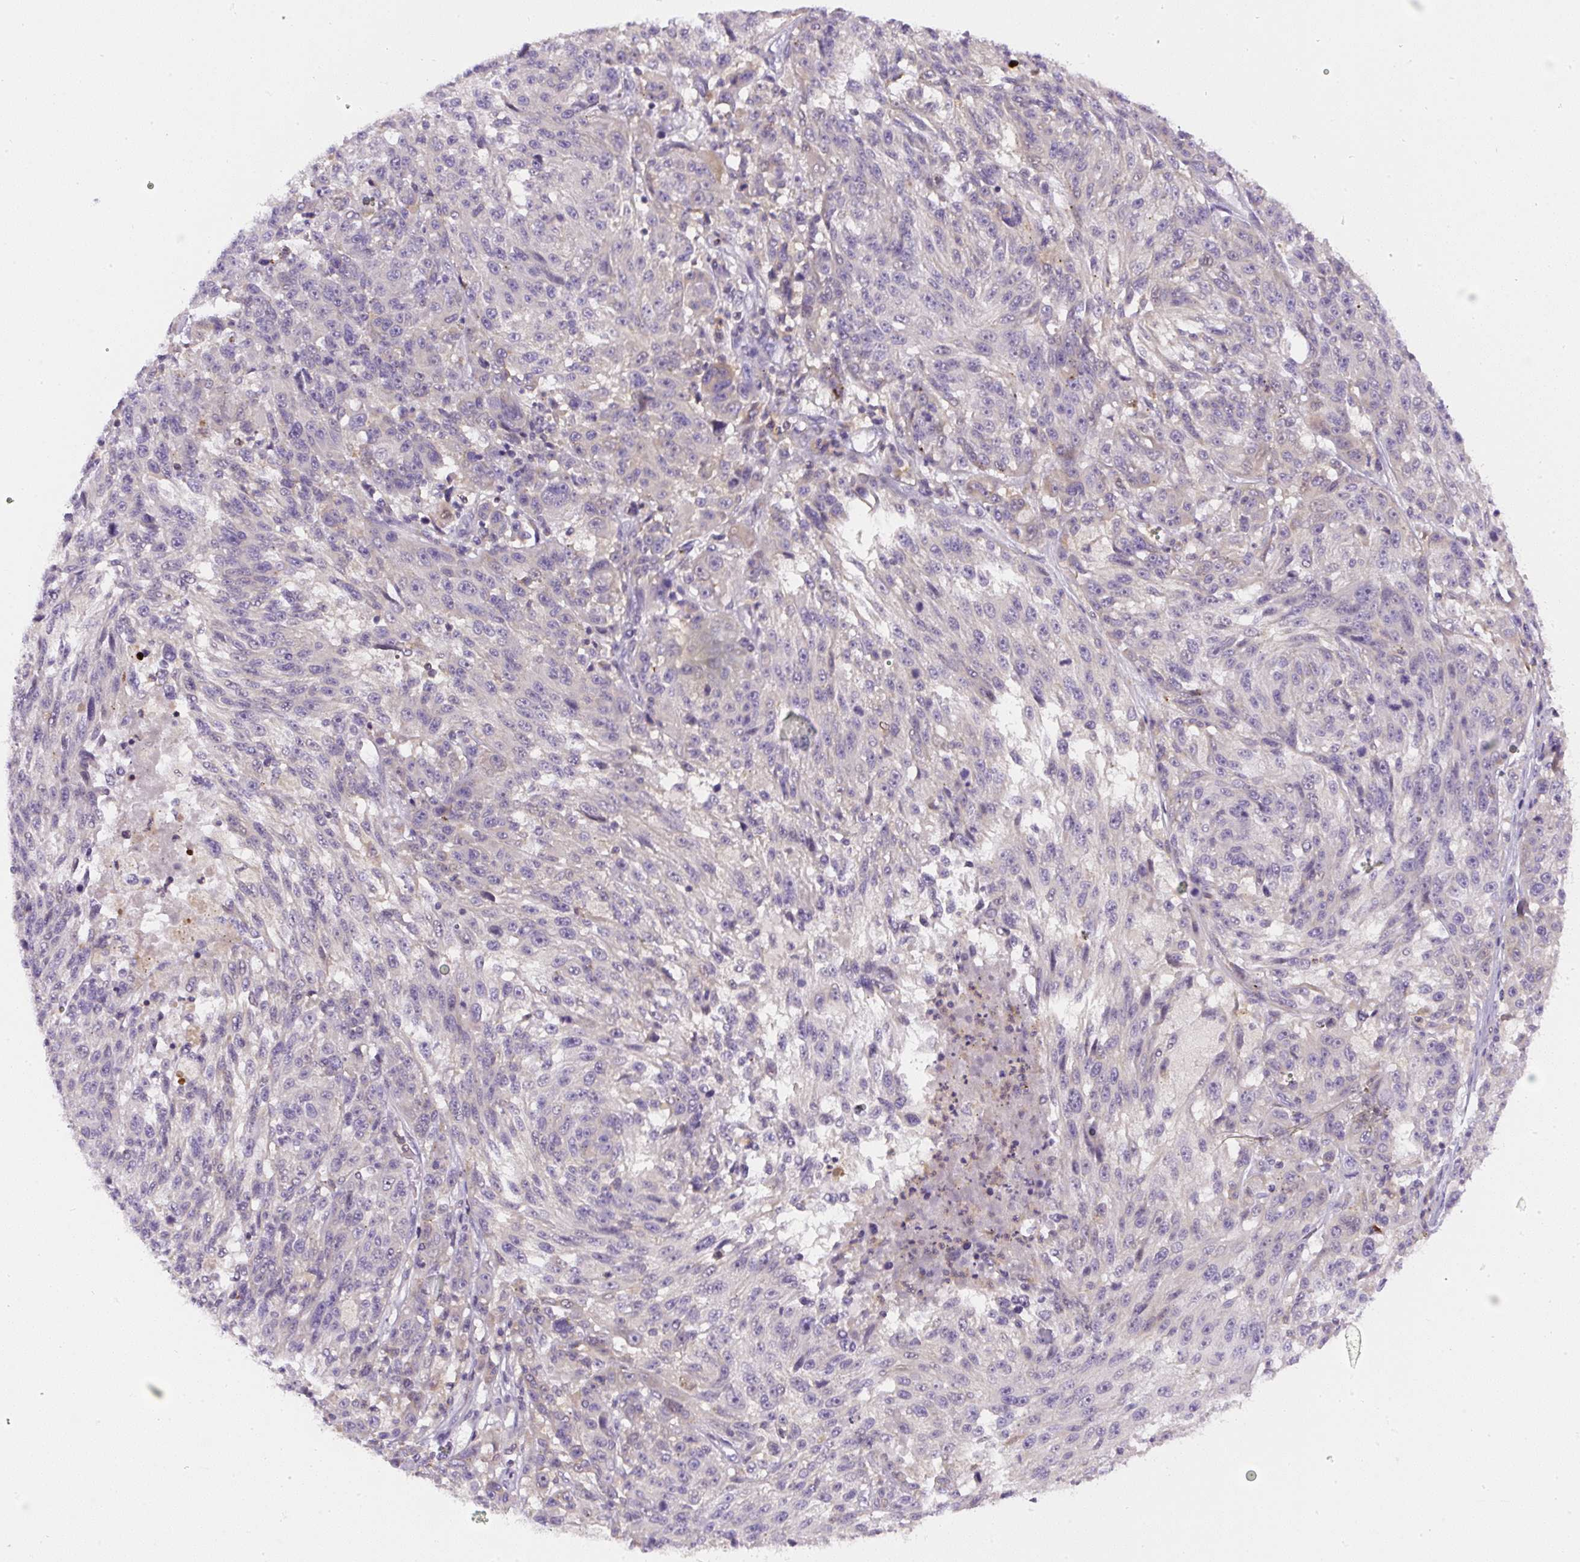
{"staining": {"intensity": "weak", "quantity": "<25%", "location": "cytoplasmic/membranous"}, "tissue": "melanoma", "cell_type": "Tumor cells", "image_type": "cancer", "snomed": [{"axis": "morphology", "description": "Malignant melanoma, NOS"}, {"axis": "topography", "description": "Skin"}], "caption": "There is no significant positivity in tumor cells of malignant melanoma.", "gene": "PIP5KL1", "patient": {"sex": "male", "age": 53}}